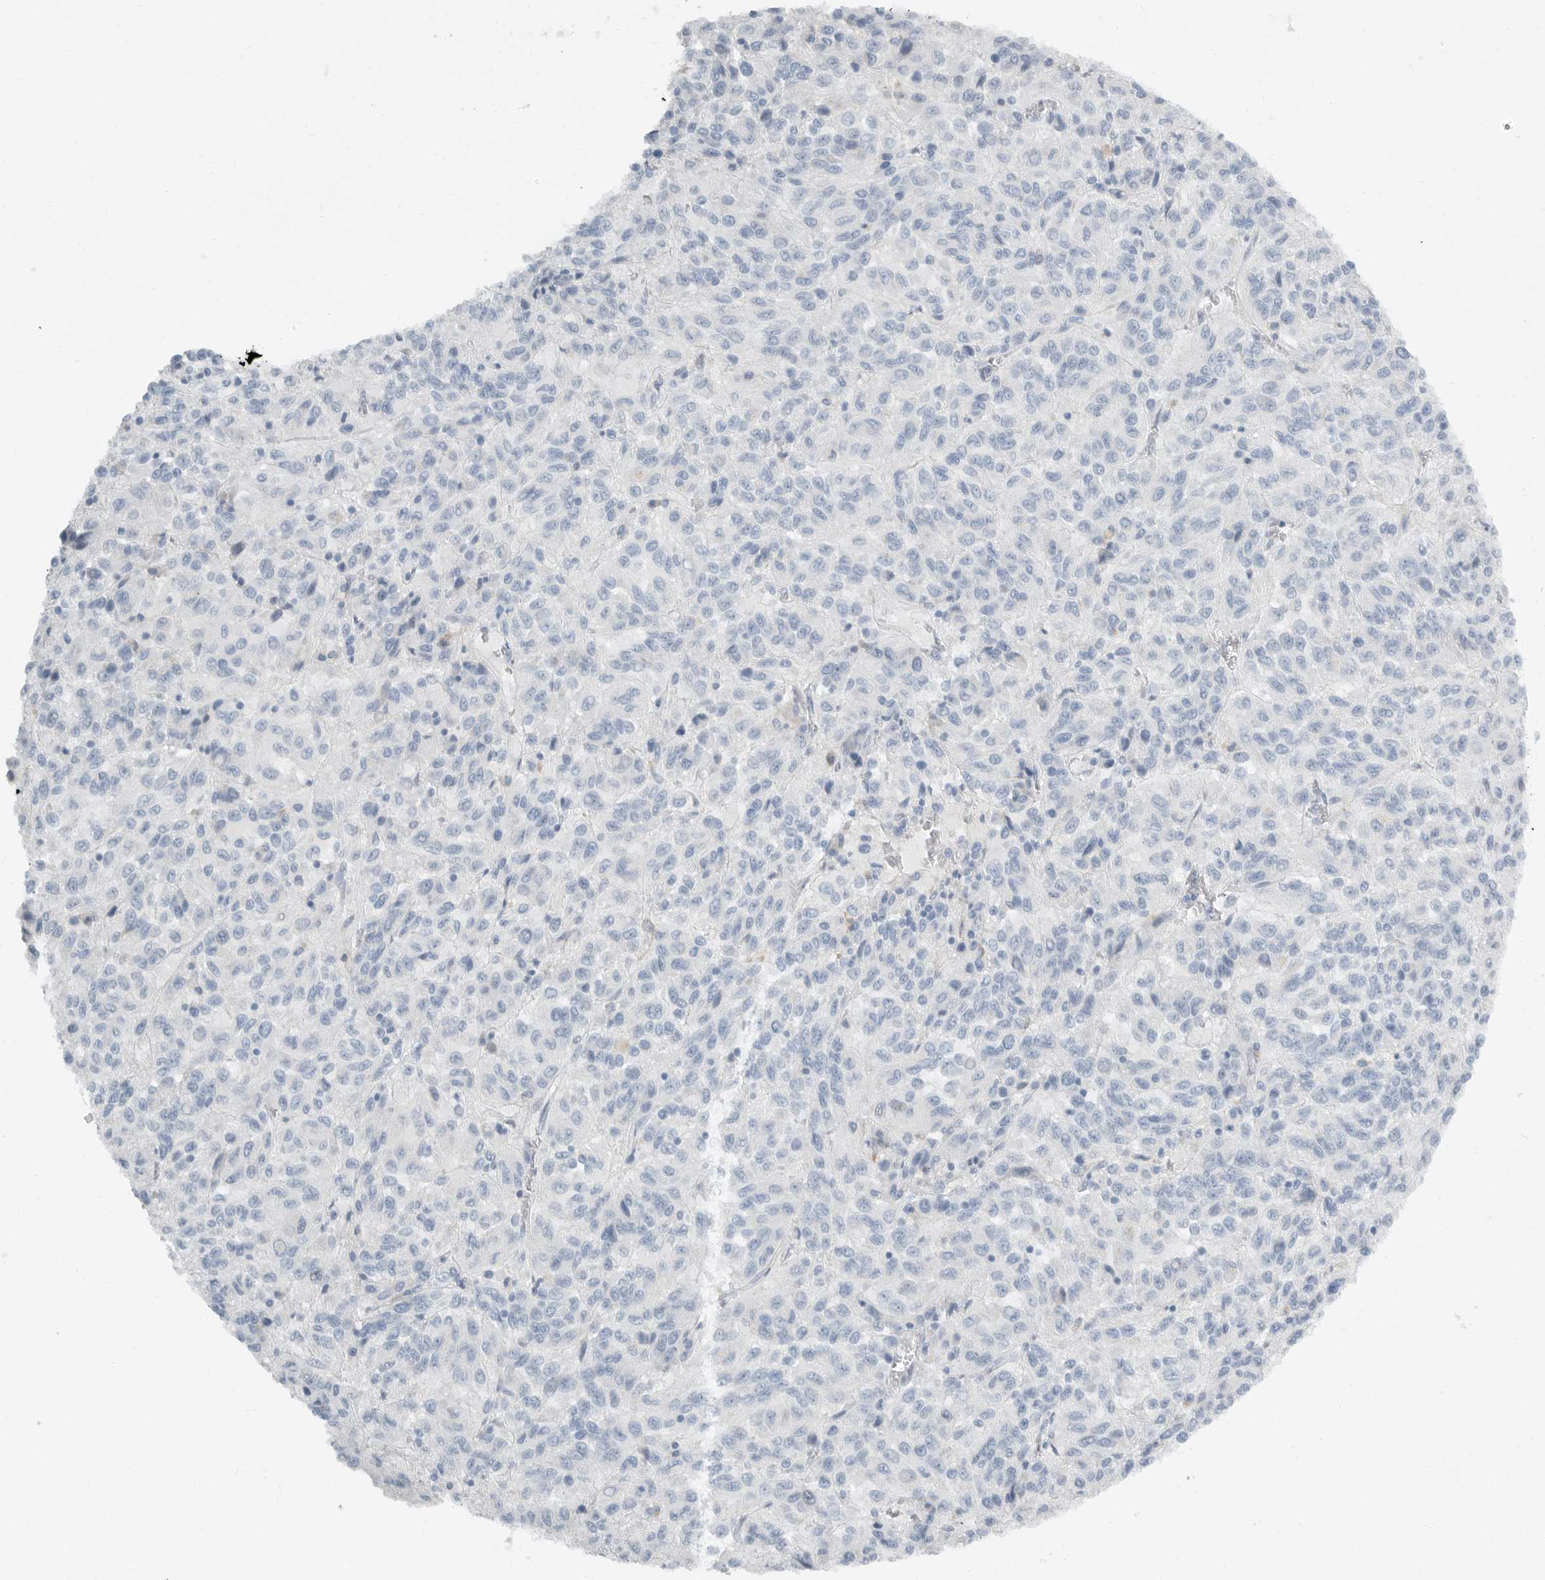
{"staining": {"intensity": "negative", "quantity": "none", "location": "none"}, "tissue": "melanoma", "cell_type": "Tumor cells", "image_type": "cancer", "snomed": [{"axis": "morphology", "description": "Malignant melanoma, Metastatic site"}, {"axis": "topography", "description": "Lung"}], "caption": "Immunohistochemistry micrograph of melanoma stained for a protein (brown), which shows no positivity in tumor cells.", "gene": "PAM", "patient": {"sex": "male", "age": 64}}